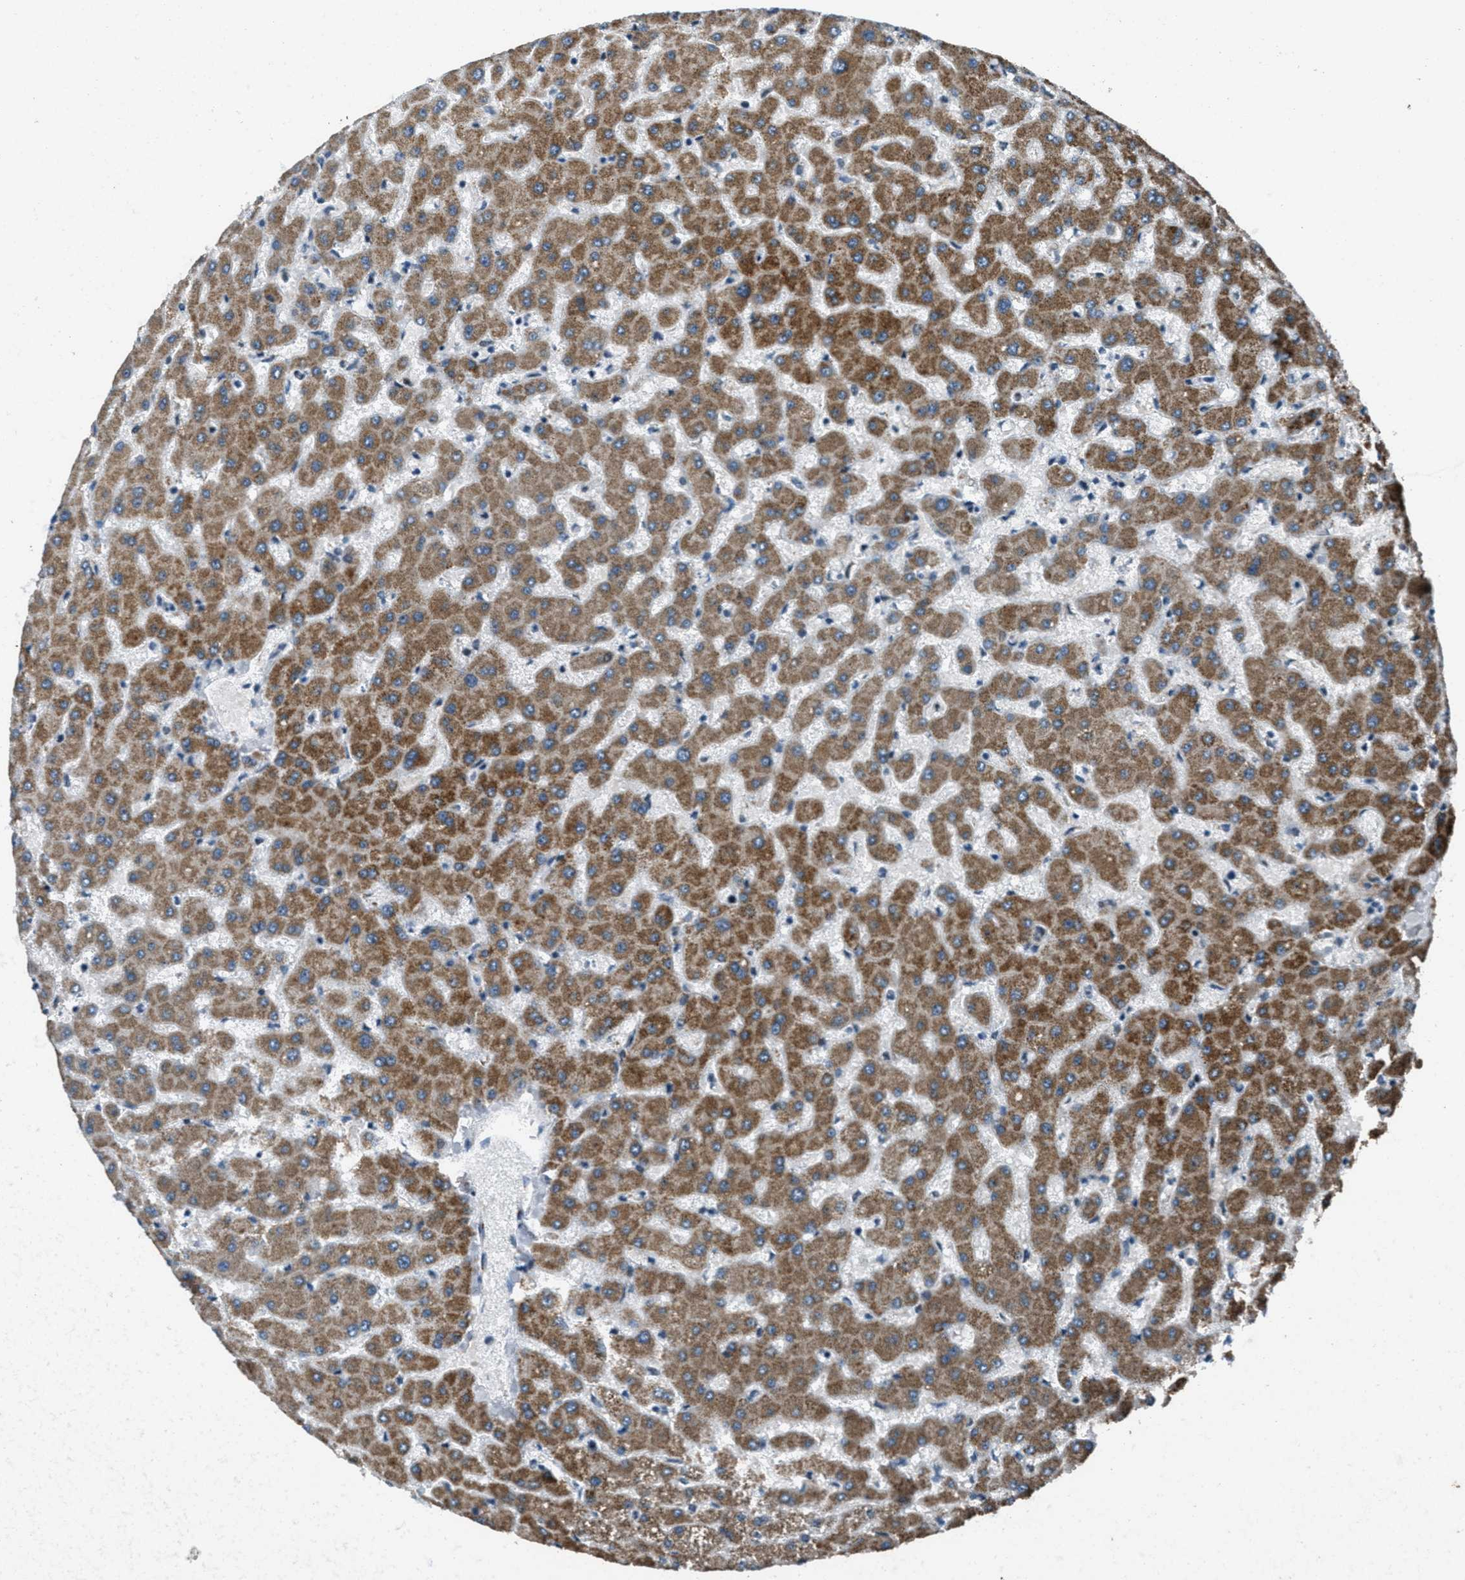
{"staining": {"intensity": "negative", "quantity": "none", "location": "none"}, "tissue": "liver", "cell_type": "Cholangiocytes", "image_type": "normal", "snomed": [{"axis": "morphology", "description": "Normal tissue, NOS"}, {"axis": "topography", "description": "Liver"}], "caption": "IHC of unremarkable liver demonstrates no expression in cholangiocytes.", "gene": "GPC6", "patient": {"sex": "female", "age": 63}}